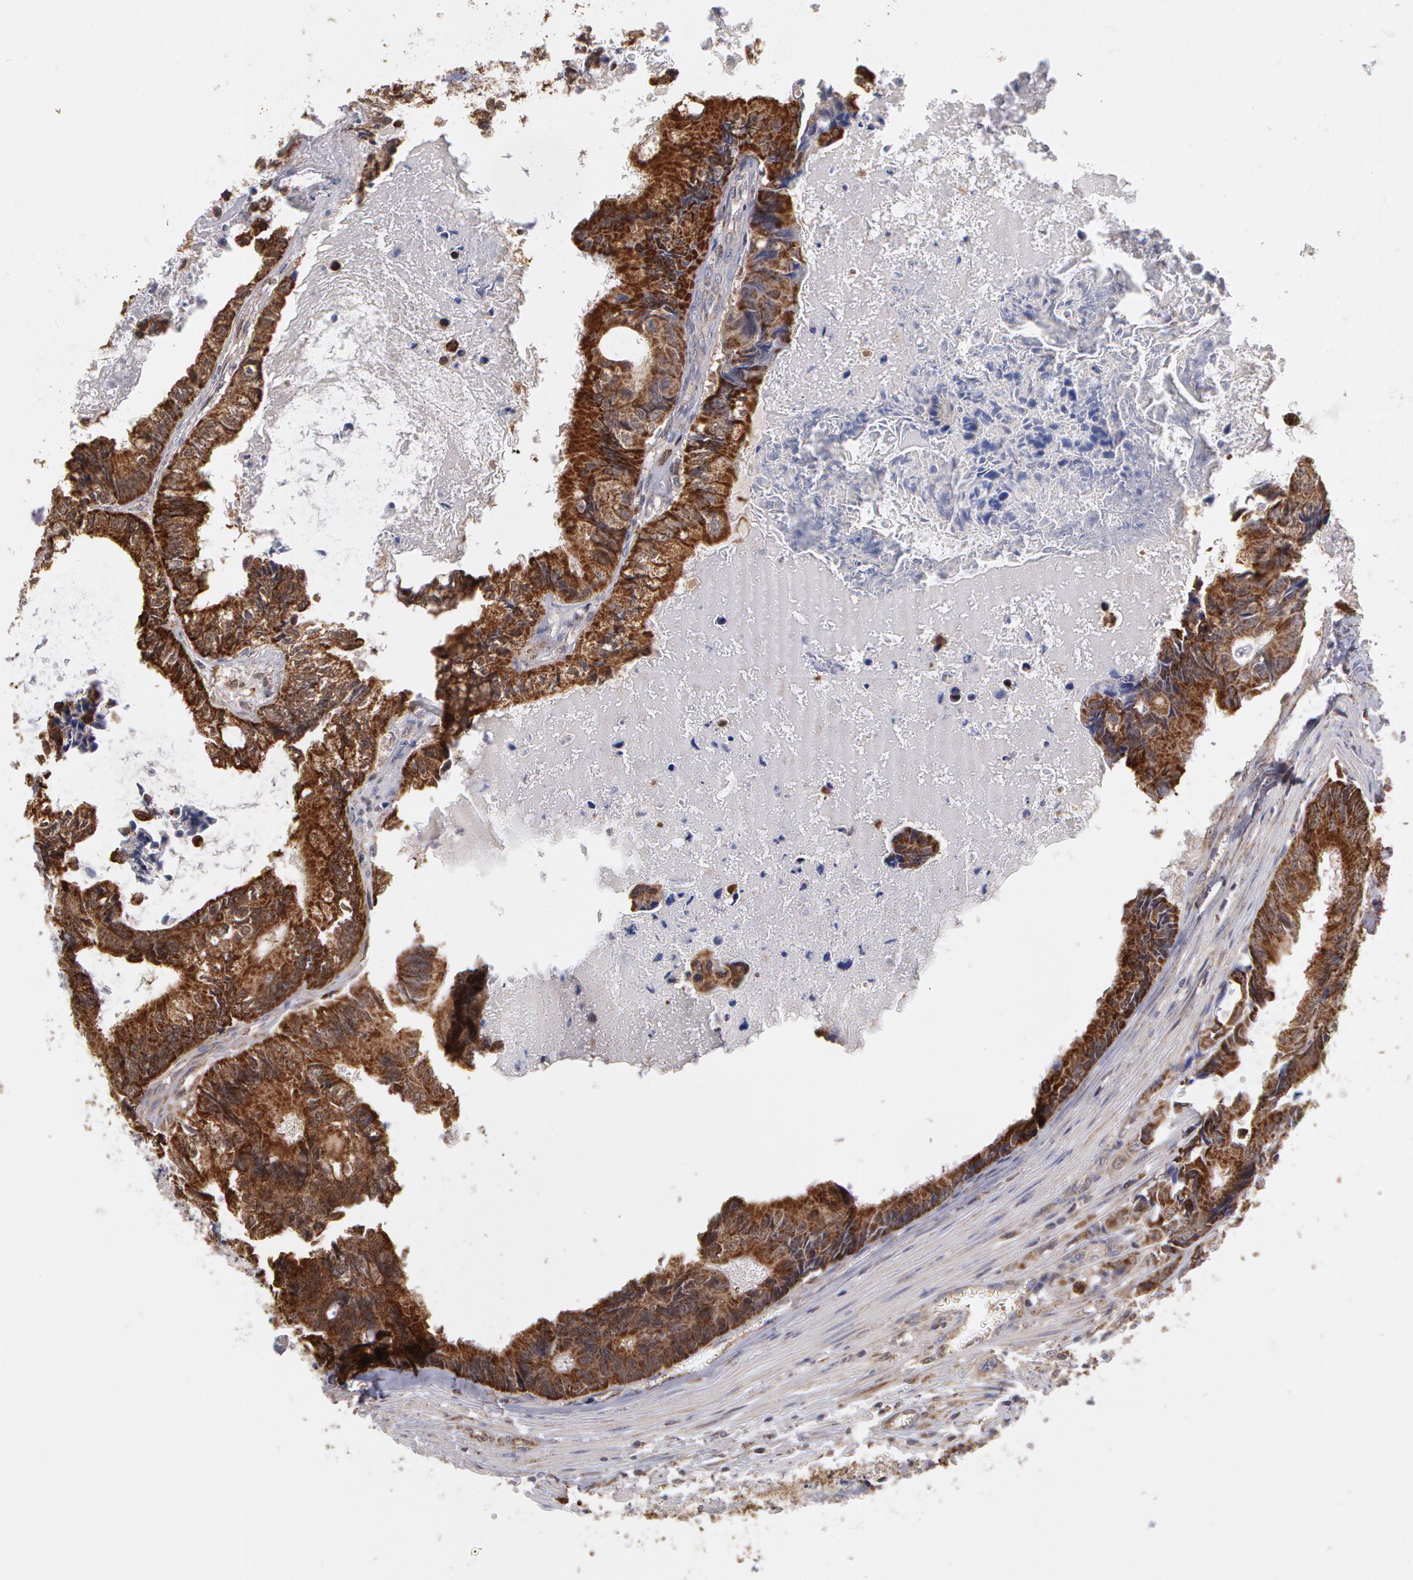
{"staining": {"intensity": "strong", "quantity": ">75%", "location": "cytoplasmic/membranous"}, "tissue": "colorectal cancer", "cell_type": "Tumor cells", "image_type": "cancer", "snomed": [{"axis": "morphology", "description": "Adenocarcinoma, NOS"}, {"axis": "topography", "description": "Rectum"}], "caption": "Protein expression analysis of human colorectal adenocarcinoma reveals strong cytoplasmic/membranous positivity in about >75% of tumor cells.", "gene": "MPST", "patient": {"sex": "female", "age": 98}}